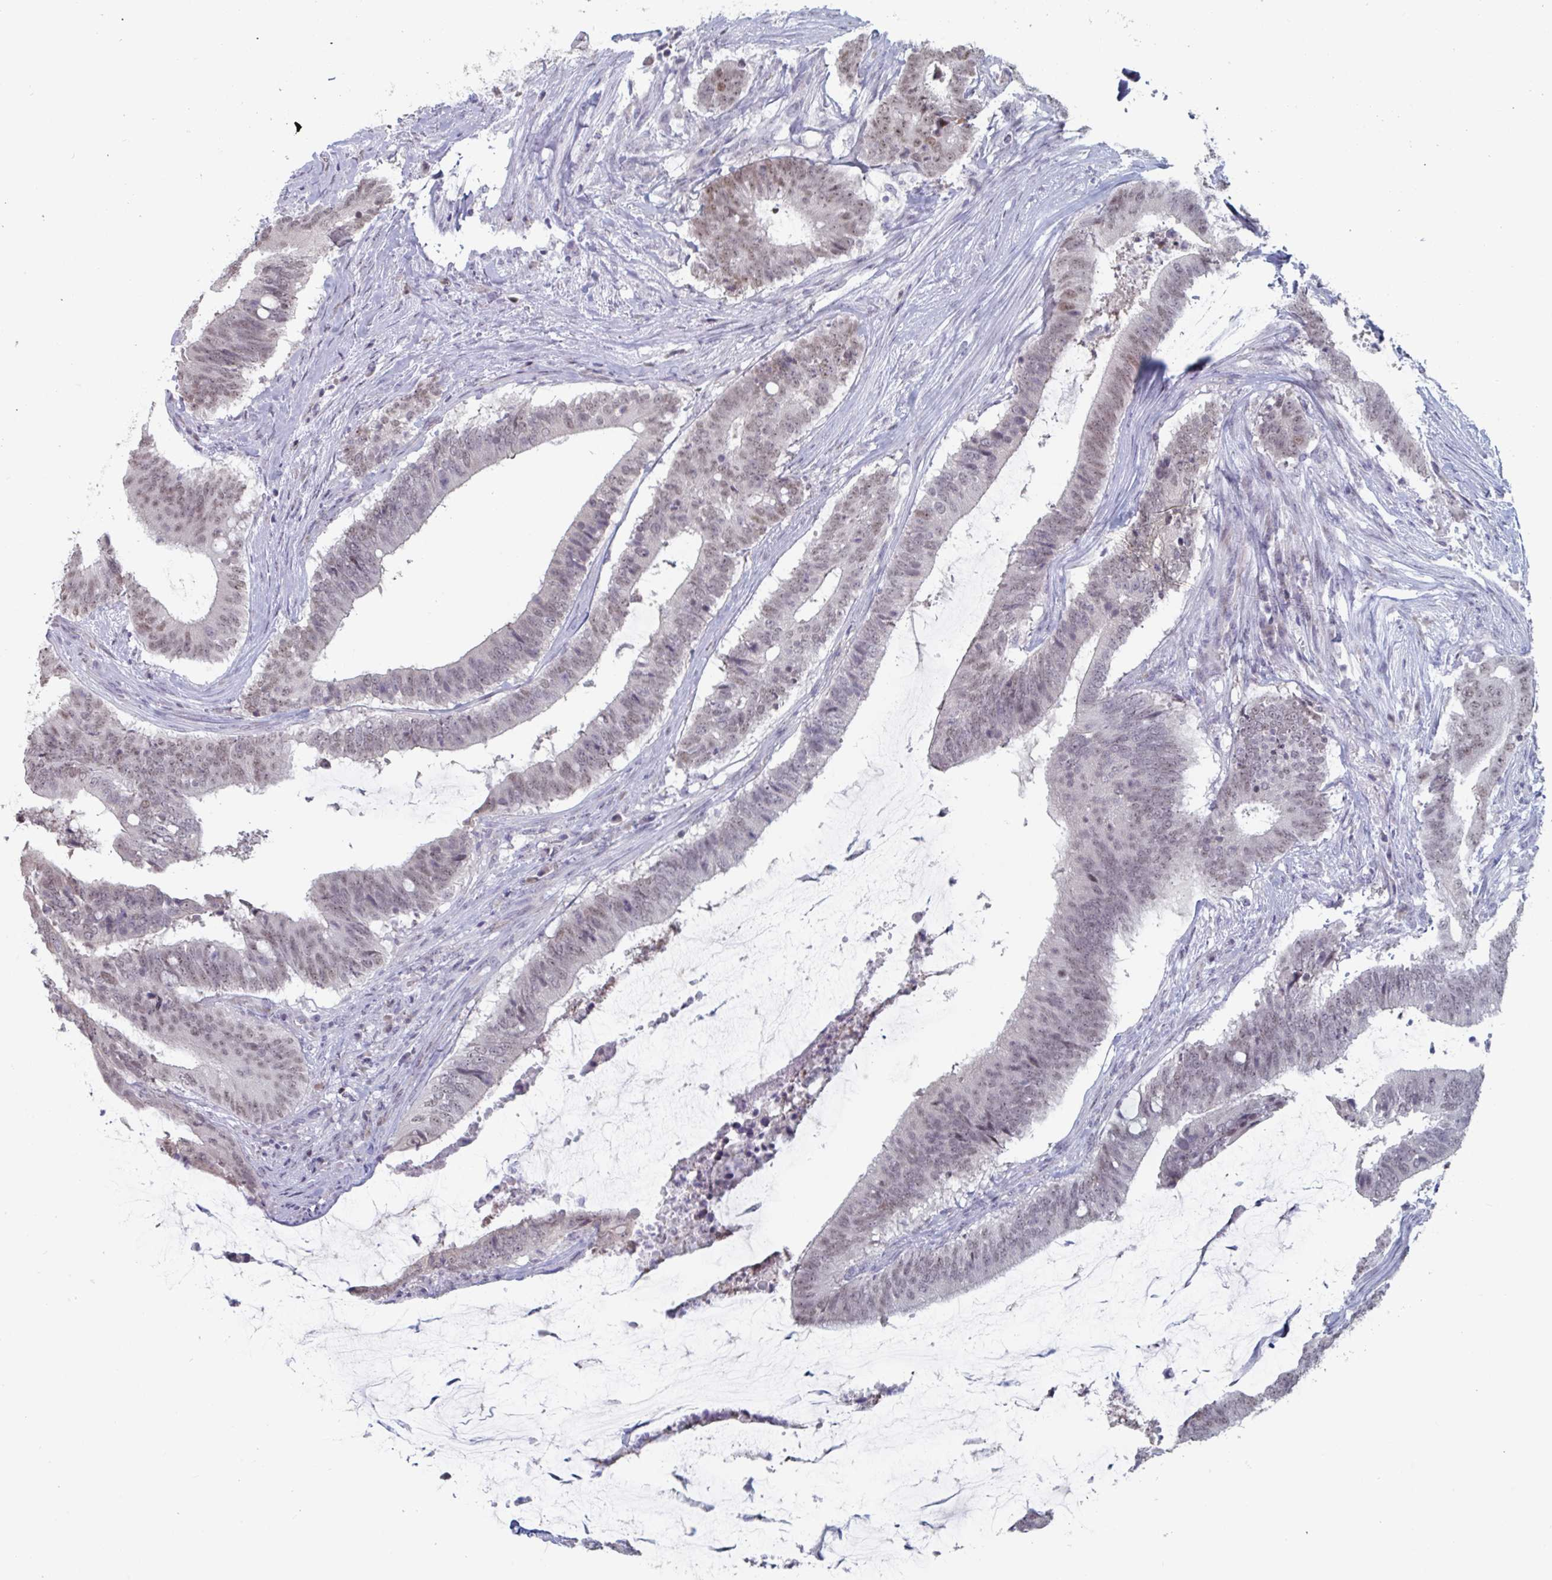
{"staining": {"intensity": "weak", "quantity": "25%-75%", "location": "nuclear"}, "tissue": "colorectal cancer", "cell_type": "Tumor cells", "image_type": "cancer", "snomed": [{"axis": "morphology", "description": "Adenocarcinoma, NOS"}, {"axis": "topography", "description": "Colon"}], "caption": "Immunohistochemistry of human colorectal adenocarcinoma shows low levels of weak nuclear staining in approximately 25%-75% of tumor cells.", "gene": "FOXA1", "patient": {"sex": "female", "age": 43}}